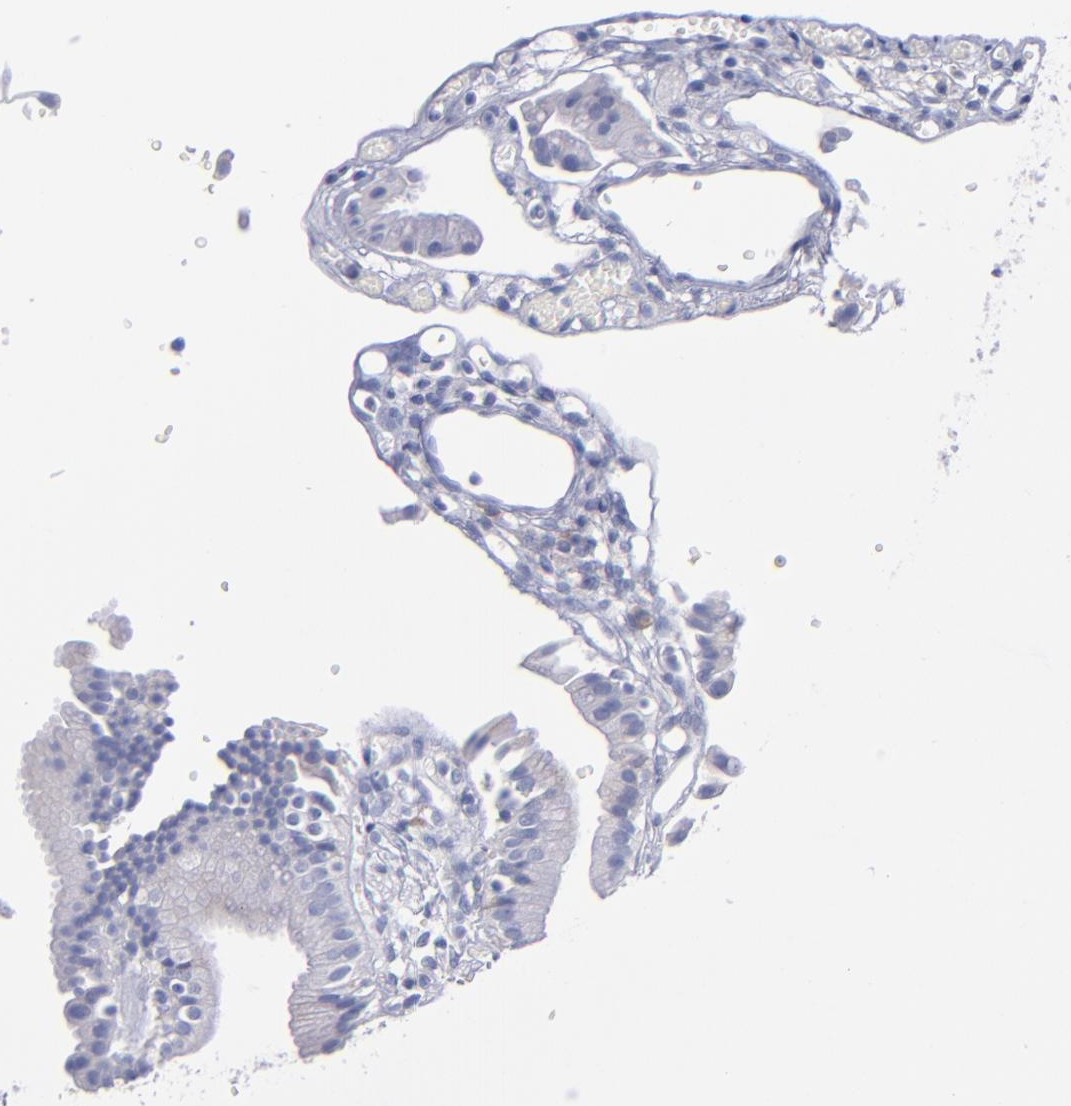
{"staining": {"intensity": "weak", "quantity": "<25%", "location": "cytoplasmic/membranous"}, "tissue": "gallbladder", "cell_type": "Glandular cells", "image_type": "normal", "snomed": [{"axis": "morphology", "description": "Normal tissue, NOS"}, {"axis": "topography", "description": "Gallbladder"}], "caption": "IHC image of normal gallbladder: human gallbladder stained with DAB (3,3'-diaminobenzidine) shows no significant protein positivity in glandular cells.", "gene": "MFGE8", "patient": {"sex": "male", "age": 65}}